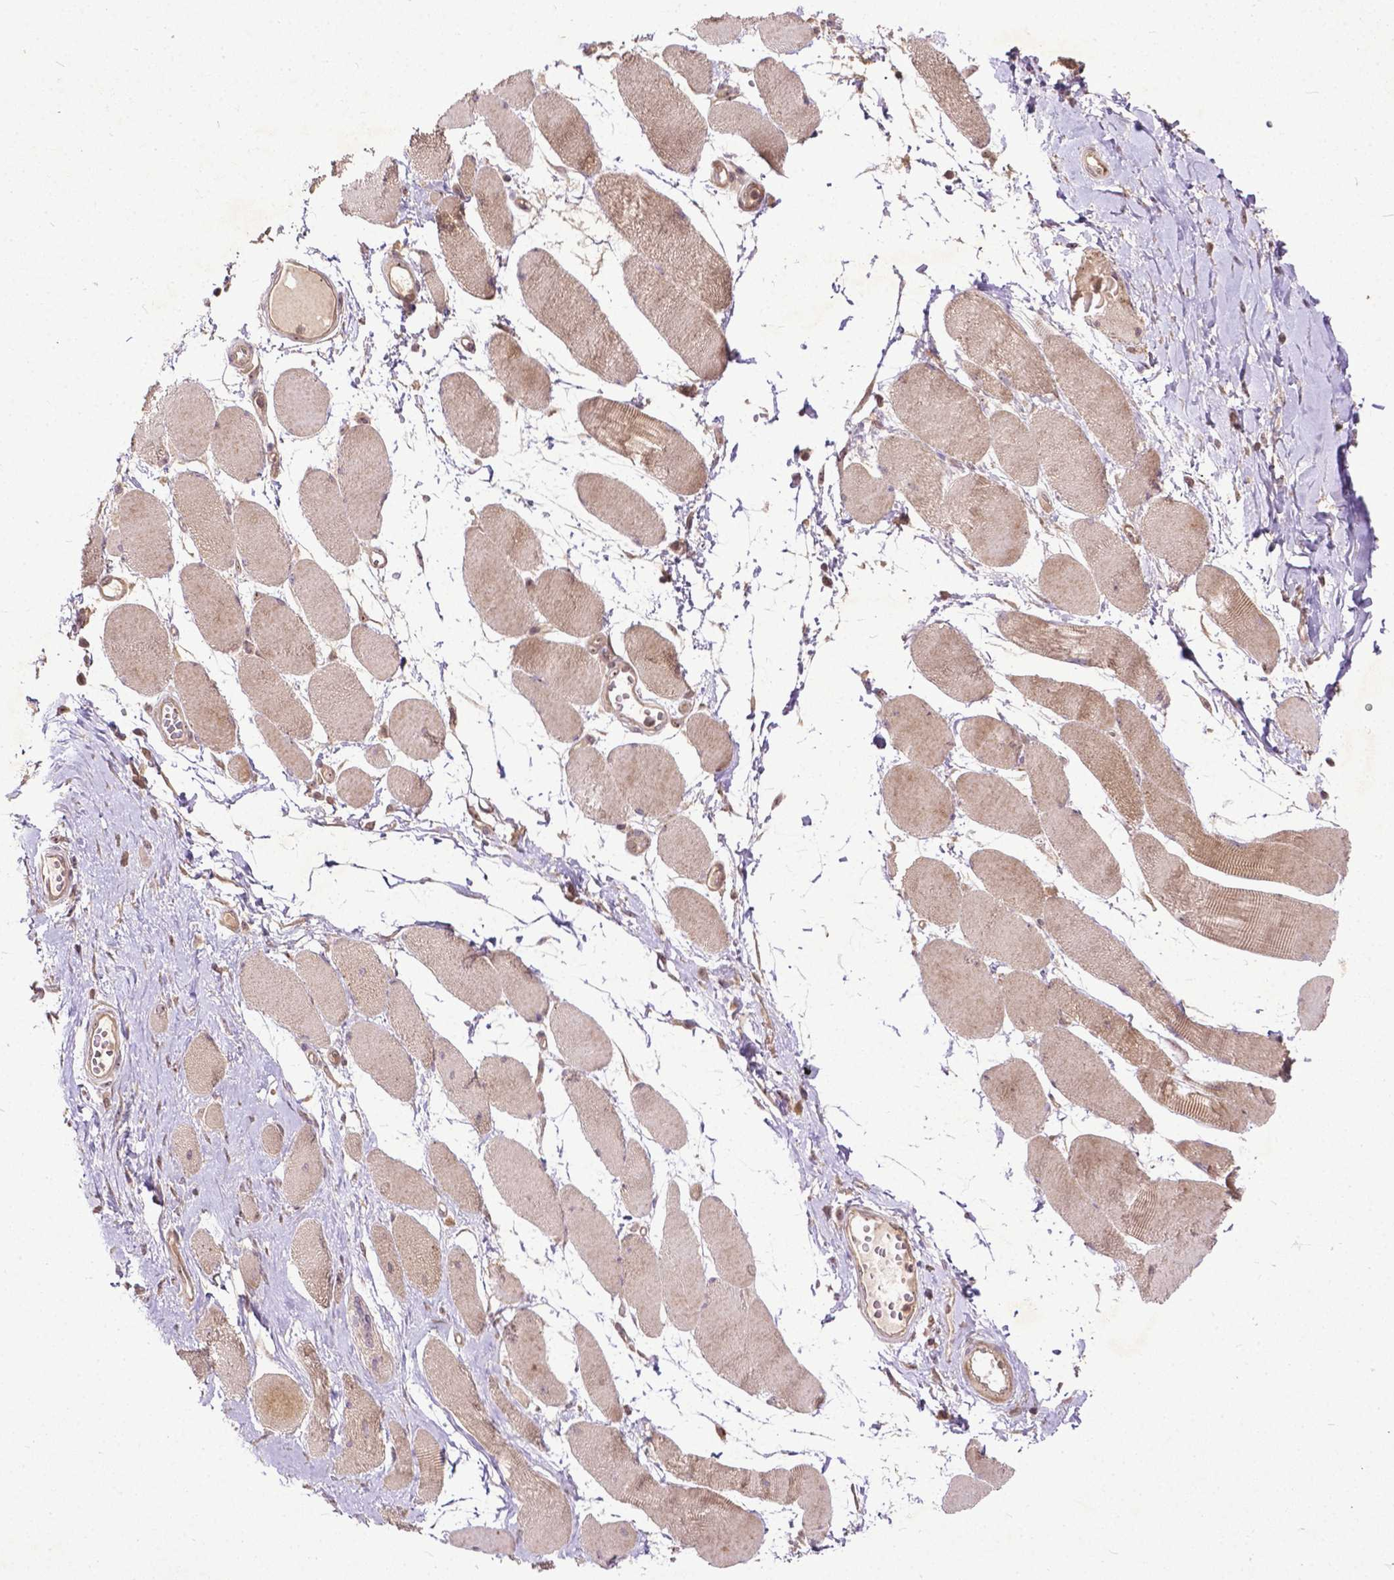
{"staining": {"intensity": "moderate", "quantity": "25%-75%", "location": "cytoplasmic/membranous"}, "tissue": "skeletal muscle", "cell_type": "Myocytes", "image_type": "normal", "snomed": [{"axis": "morphology", "description": "Normal tissue, NOS"}, {"axis": "topography", "description": "Skeletal muscle"}], "caption": "A high-resolution histopathology image shows IHC staining of unremarkable skeletal muscle, which displays moderate cytoplasmic/membranous staining in approximately 25%-75% of myocytes.", "gene": "PARP3", "patient": {"sex": "female", "age": 75}}